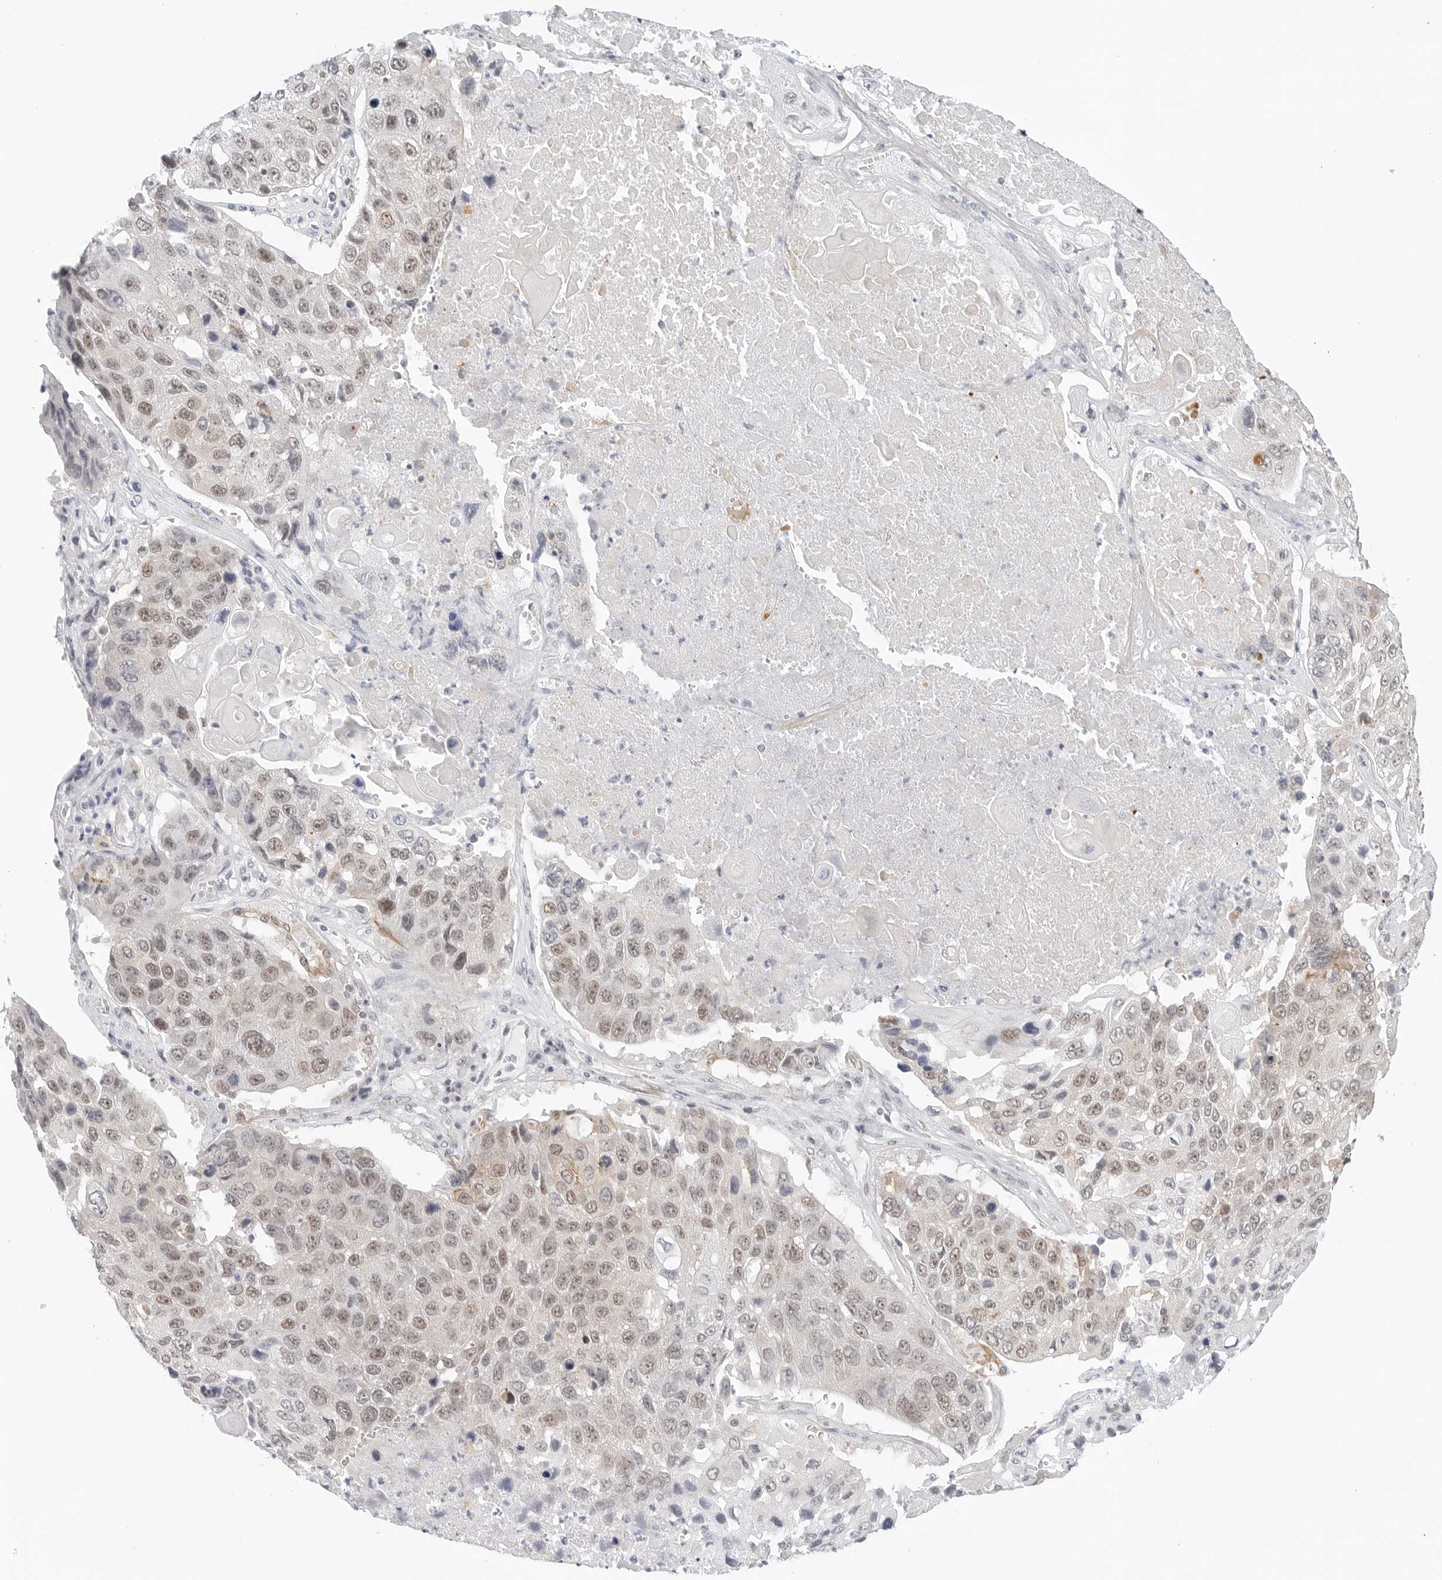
{"staining": {"intensity": "weak", "quantity": ">75%", "location": "nuclear"}, "tissue": "lung cancer", "cell_type": "Tumor cells", "image_type": "cancer", "snomed": [{"axis": "morphology", "description": "Squamous cell carcinoma, NOS"}, {"axis": "topography", "description": "Lung"}], "caption": "Immunohistochemistry photomicrograph of neoplastic tissue: human lung cancer (squamous cell carcinoma) stained using immunohistochemistry exhibits low levels of weak protein expression localized specifically in the nuclear of tumor cells, appearing as a nuclear brown color.", "gene": "TSEN2", "patient": {"sex": "male", "age": 61}}